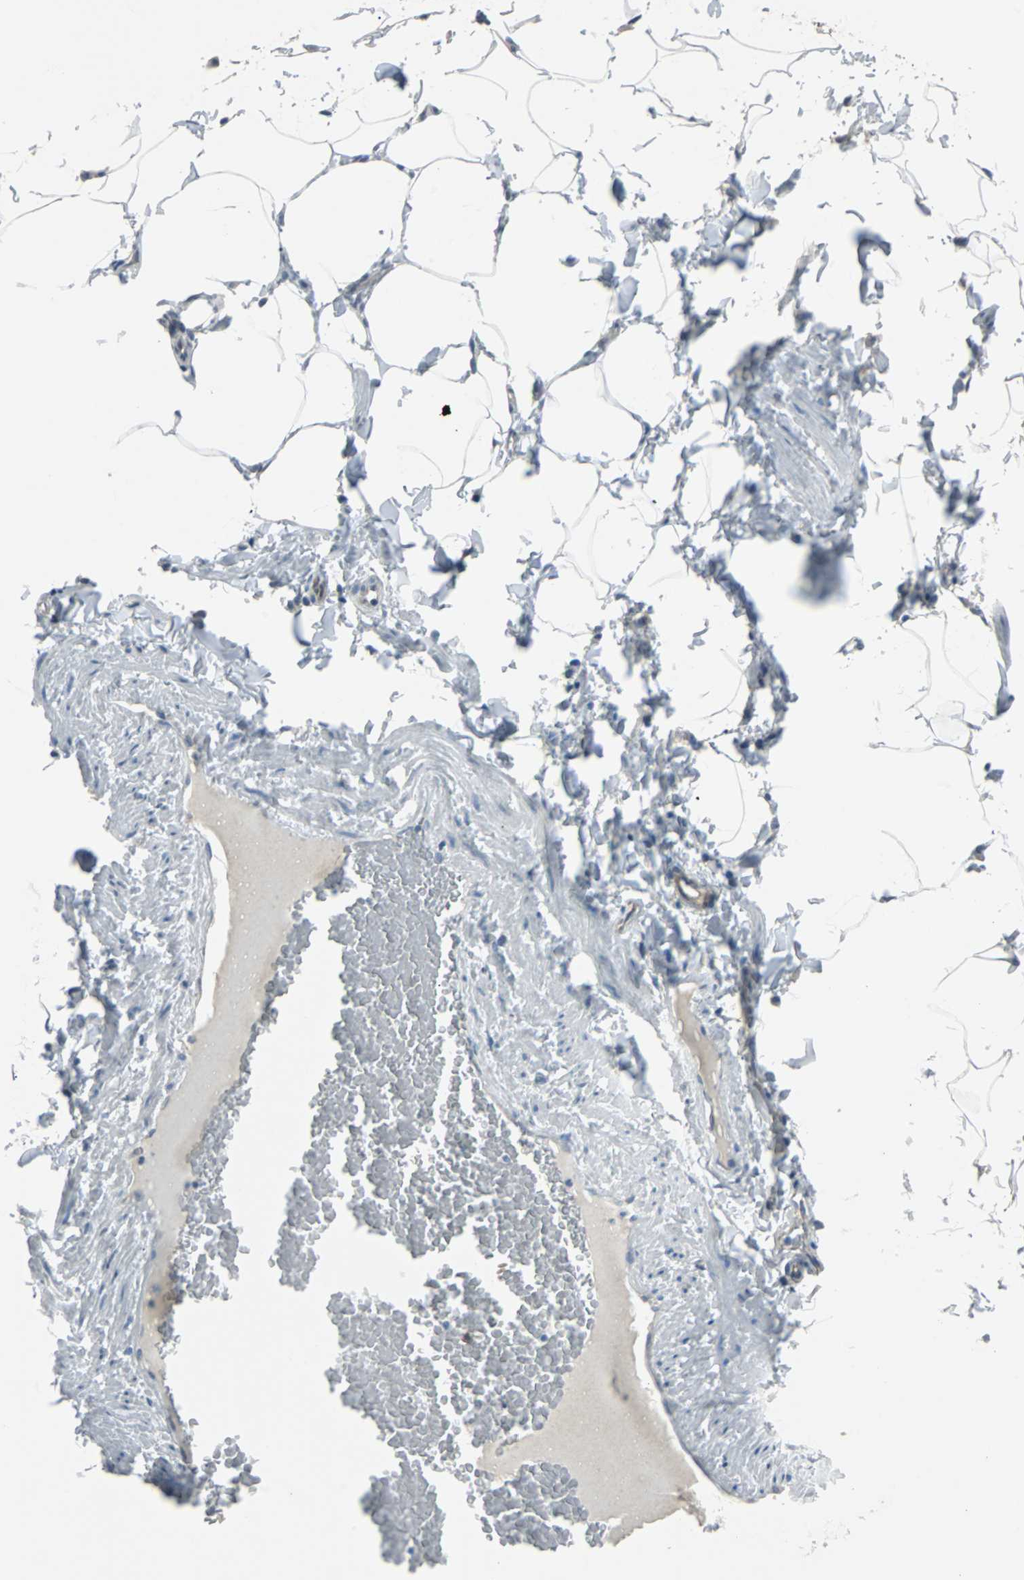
{"staining": {"intensity": "negative", "quantity": "none", "location": "none"}, "tissue": "adipose tissue", "cell_type": "Adipocytes", "image_type": "normal", "snomed": [{"axis": "morphology", "description": "Normal tissue, NOS"}, {"axis": "topography", "description": "Vascular tissue"}], "caption": "High magnification brightfield microscopy of unremarkable adipose tissue stained with DAB (brown) and counterstained with hematoxylin (blue): adipocytes show no significant expression.", "gene": "SWAP70", "patient": {"sex": "male", "age": 41}}